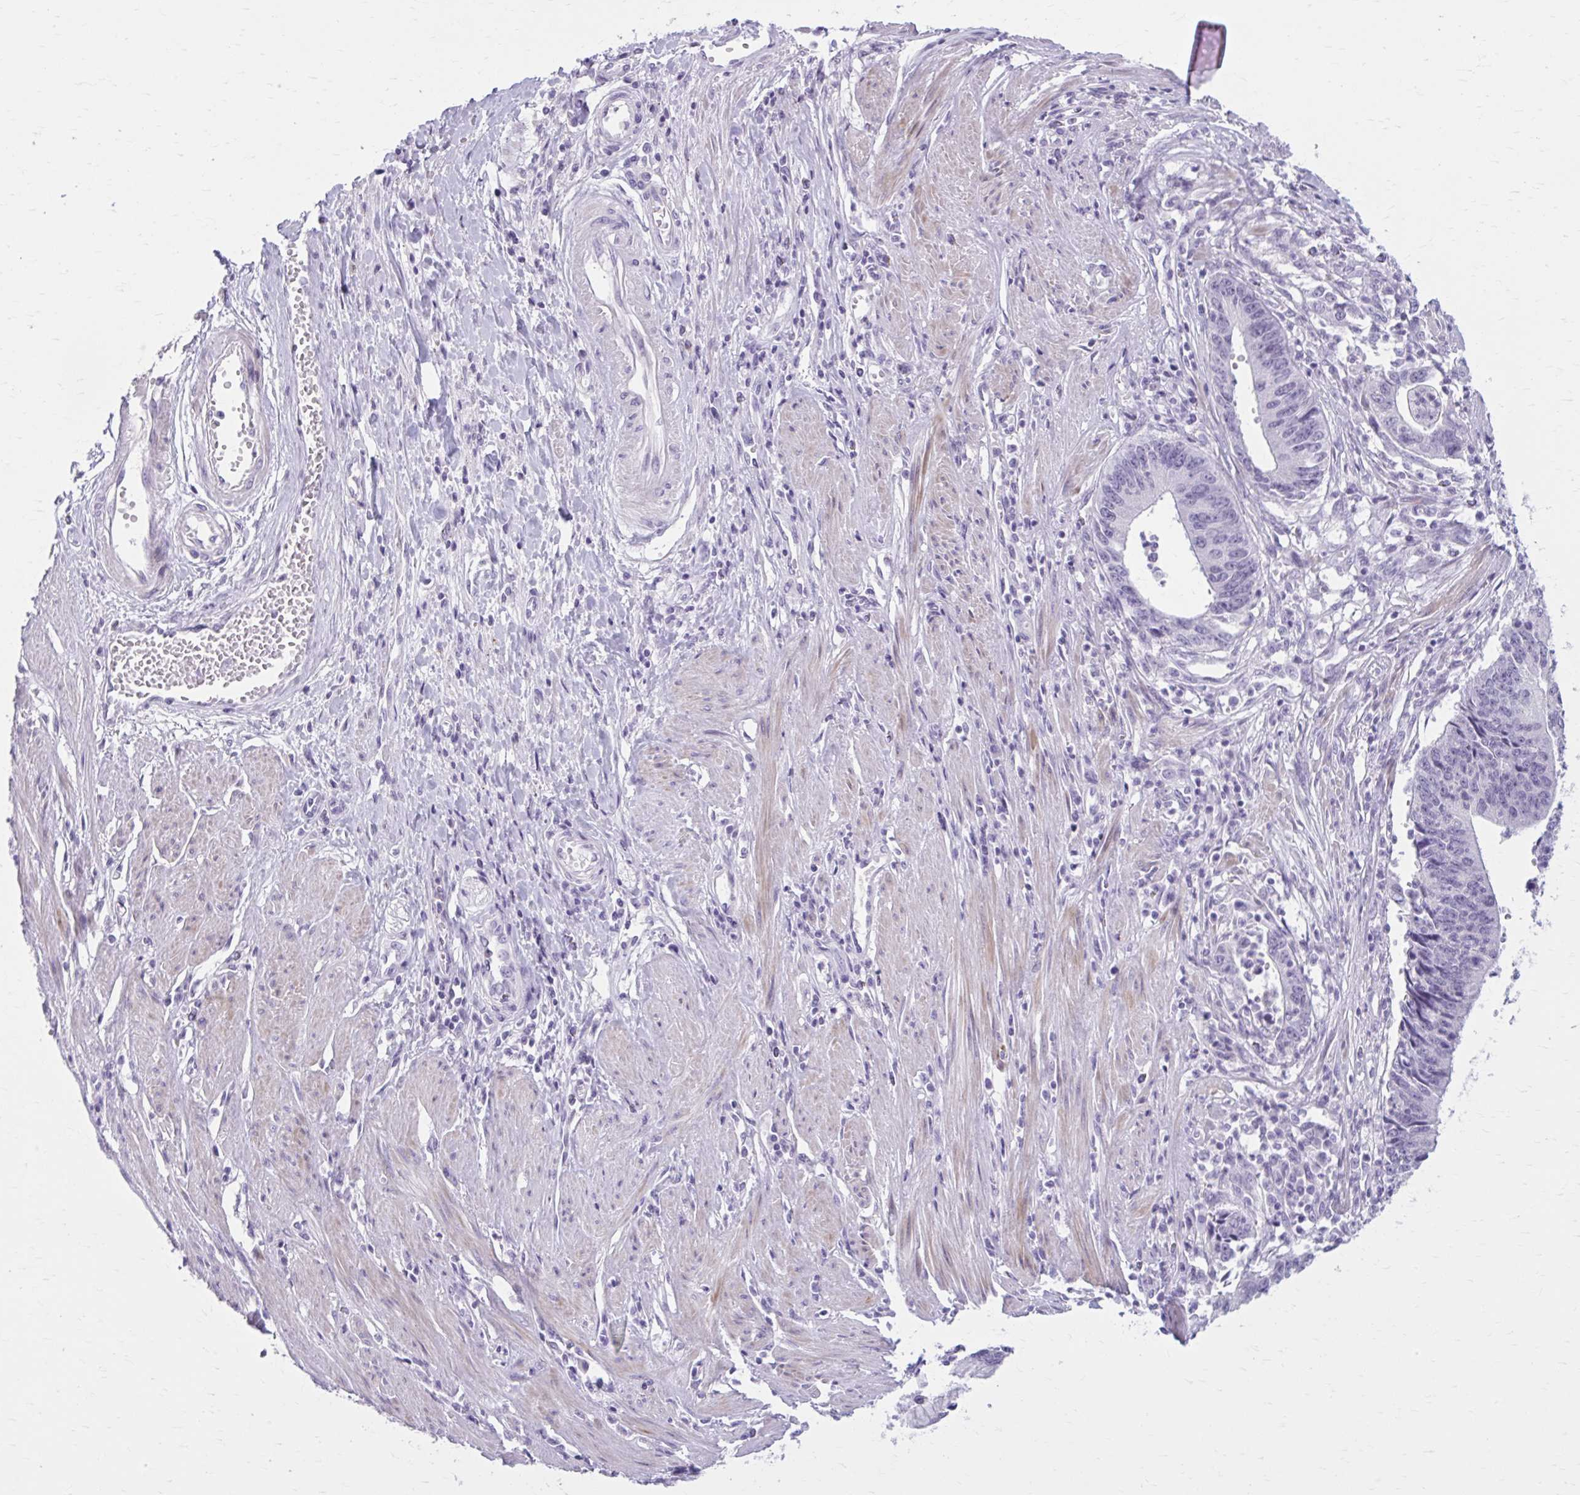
{"staining": {"intensity": "negative", "quantity": "none", "location": "none"}, "tissue": "stomach cancer", "cell_type": "Tumor cells", "image_type": "cancer", "snomed": [{"axis": "morphology", "description": "Adenocarcinoma, NOS"}, {"axis": "topography", "description": "Stomach"}], "caption": "A histopathology image of stomach cancer stained for a protein shows no brown staining in tumor cells.", "gene": "OR4B1", "patient": {"sex": "male", "age": 59}}